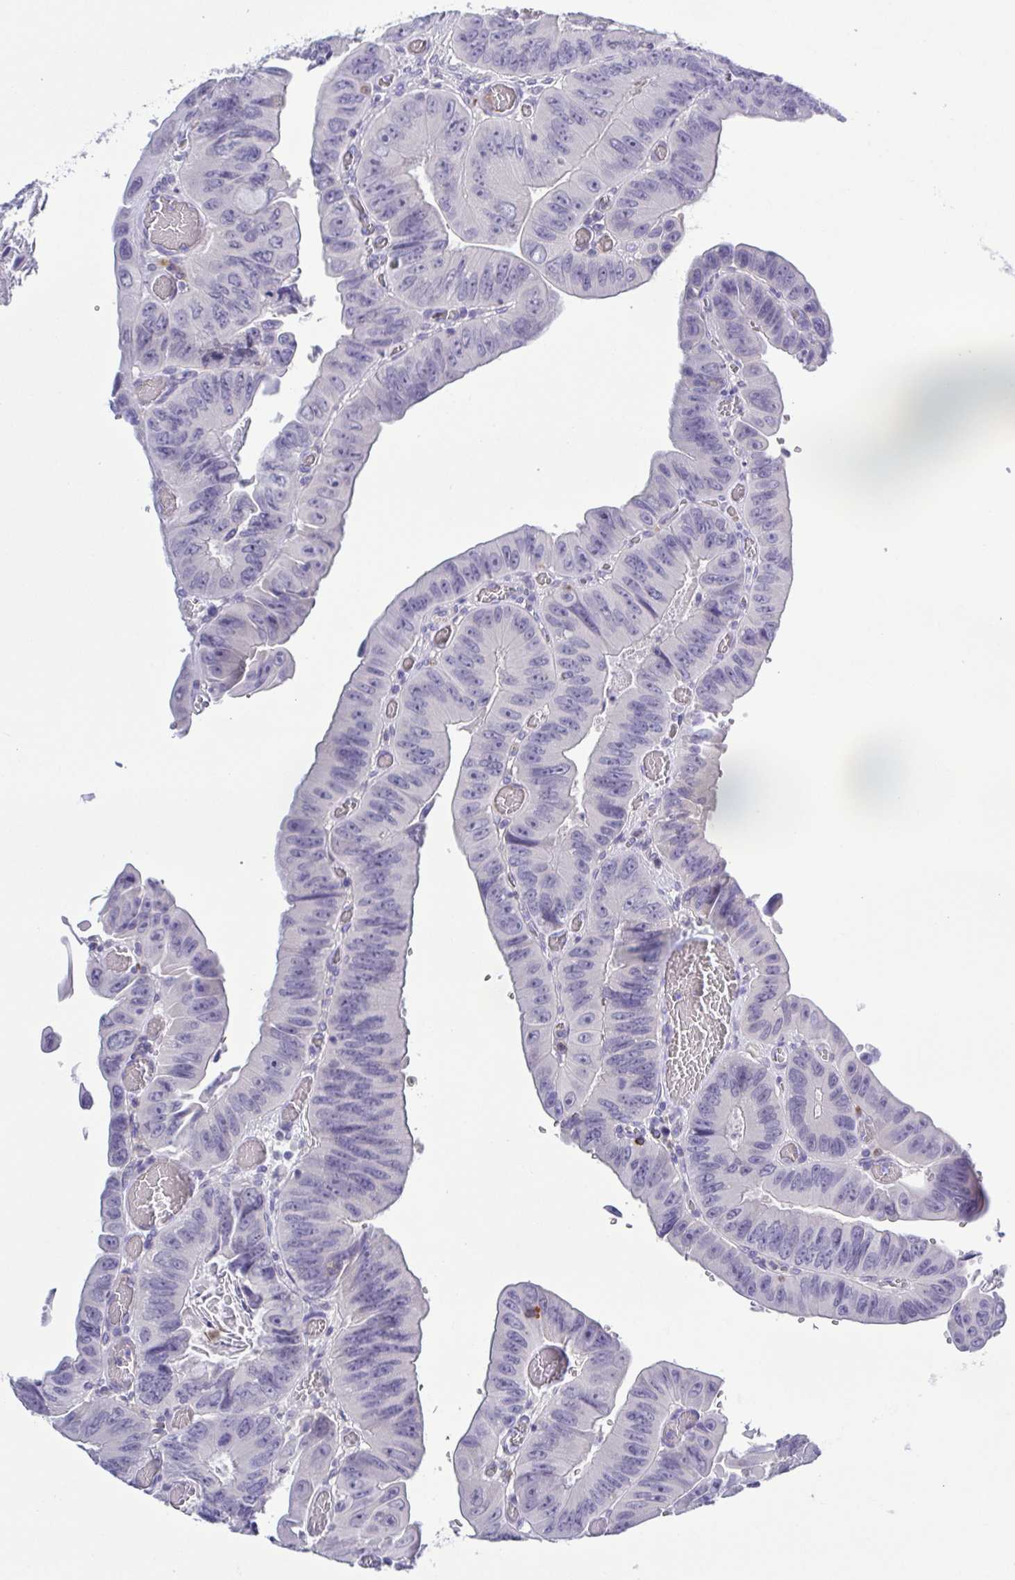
{"staining": {"intensity": "negative", "quantity": "none", "location": "none"}, "tissue": "colorectal cancer", "cell_type": "Tumor cells", "image_type": "cancer", "snomed": [{"axis": "morphology", "description": "Adenocarcinoma, NOS"}, {"axis": "topography", "description": "Colon"}], "caption": "Tumor cells show no significant positivity in colorectal cancer (adenocarcinoma).", "gene": "PGLYRP1", "patient": {"sex": "female", "age": 84}}